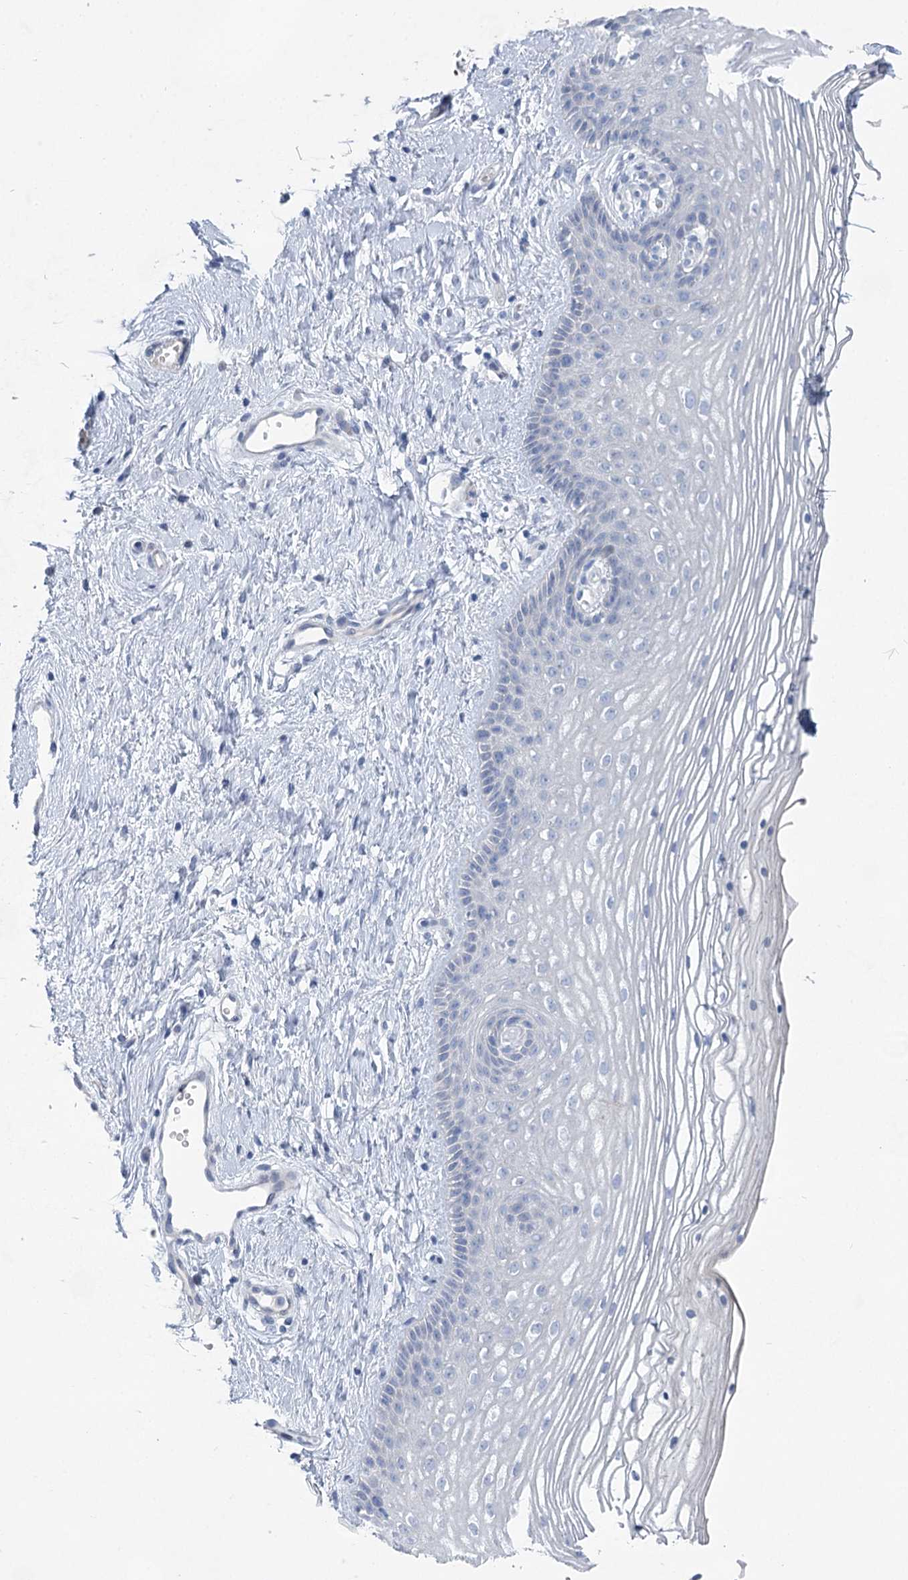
{"staining": {"intensity": "negative", "quantity": "none", "location": "none"}, "tissue": "vagina", "cell_type": "Squamous epithelial cells", "image_type": "normal", "snomed": [{"axis": "morphology", "description": "Normal tissue, NOS"}, {"axis": "topography", "description": "Vagina"}], "caption": "This is an IHC image of normal vagina. There is no staining in squamous epithelial cells.", "gene": "WDR74", "patient": {"sex": "female", "age": 46}}